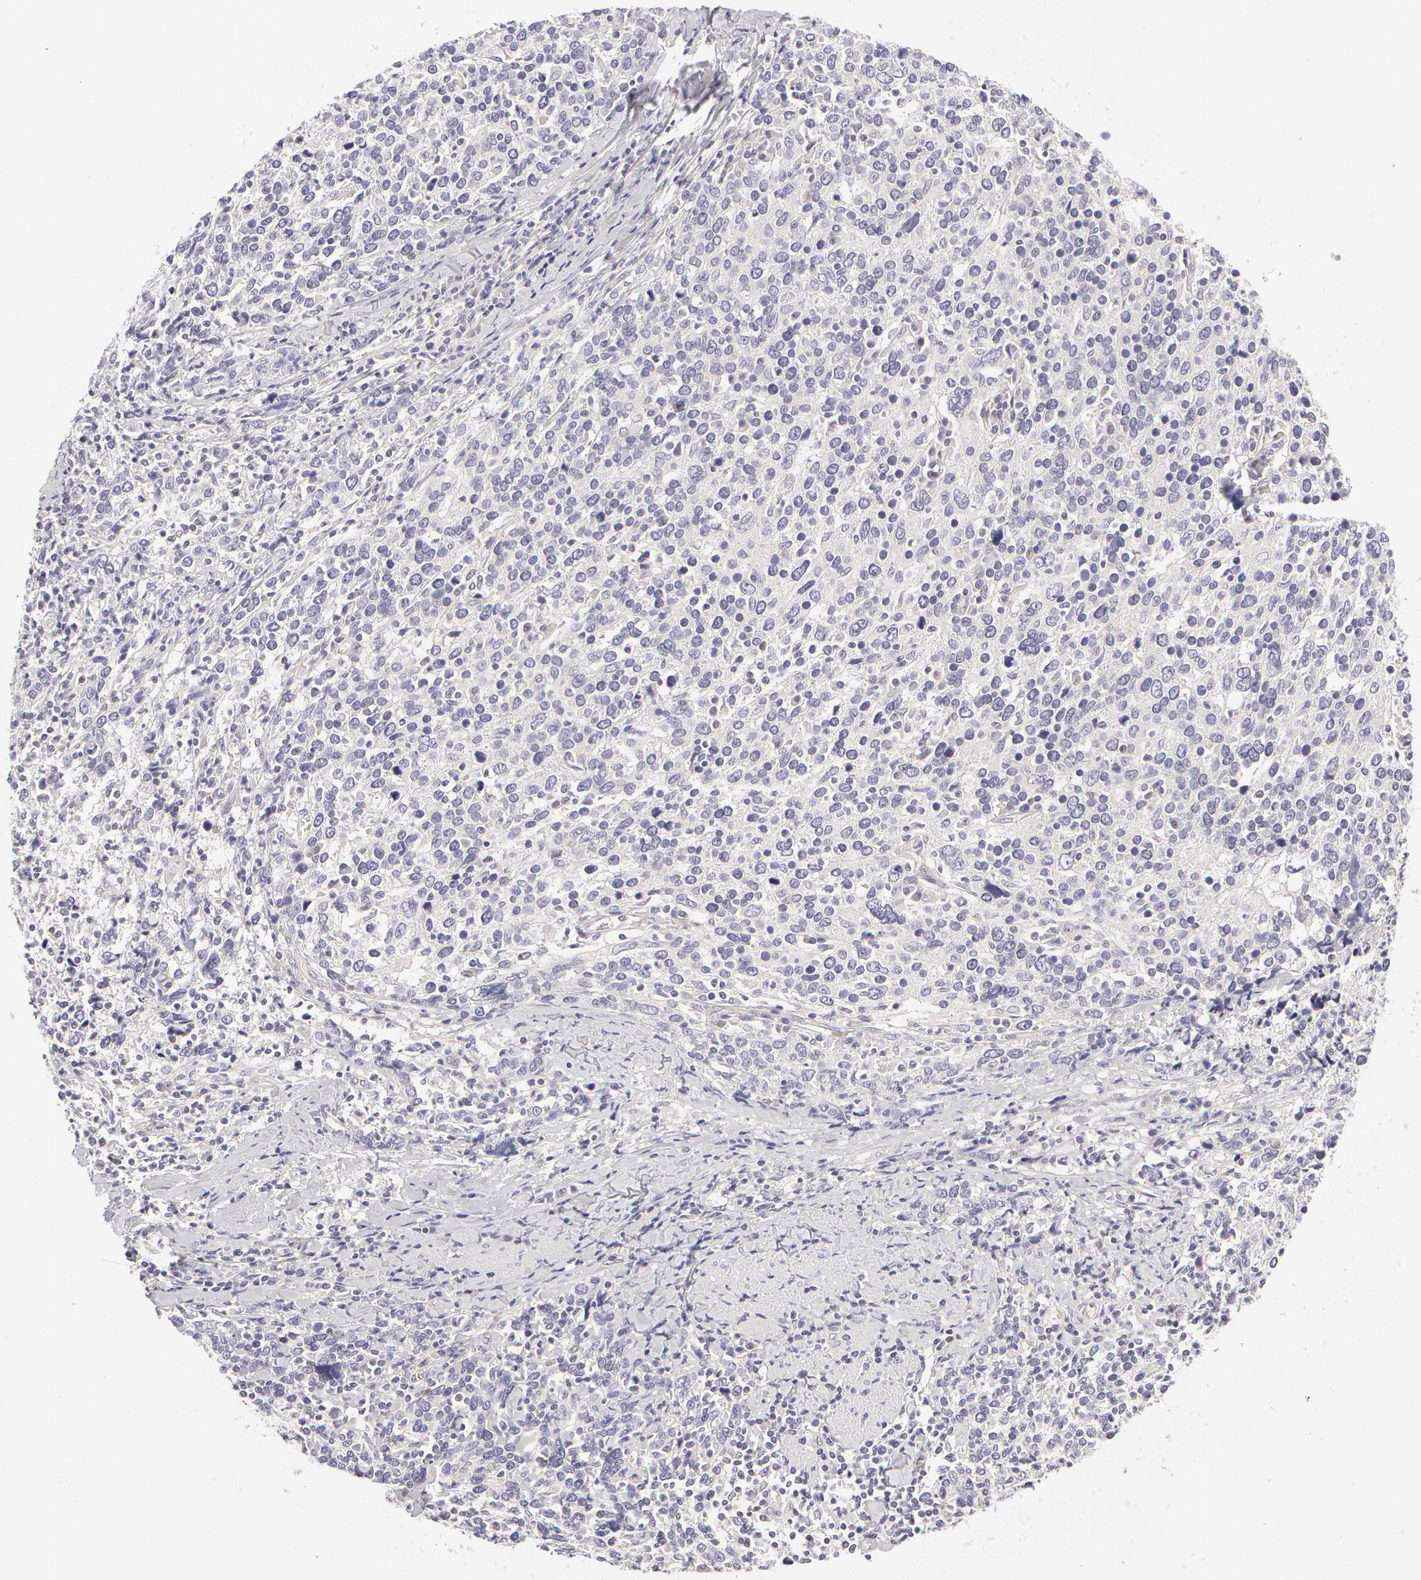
{"staining": {"intensity": "negative", "quantity": "none", "location": "none"}, "tissue": "cervical cancer", "cell_type": "Tumor cells", "image_type": "cancer", "snomed": [{"axis": "morphology", "description": "Squamous cell carcinoma, NOS"}, {"axis": "topography", "description": "Cervix"}], "caption": "IHC of human cervical cancer reveals no positivity in tumor cells.", "gene": "ABCB1", "patient": {"sex": "female", "age": 41}}